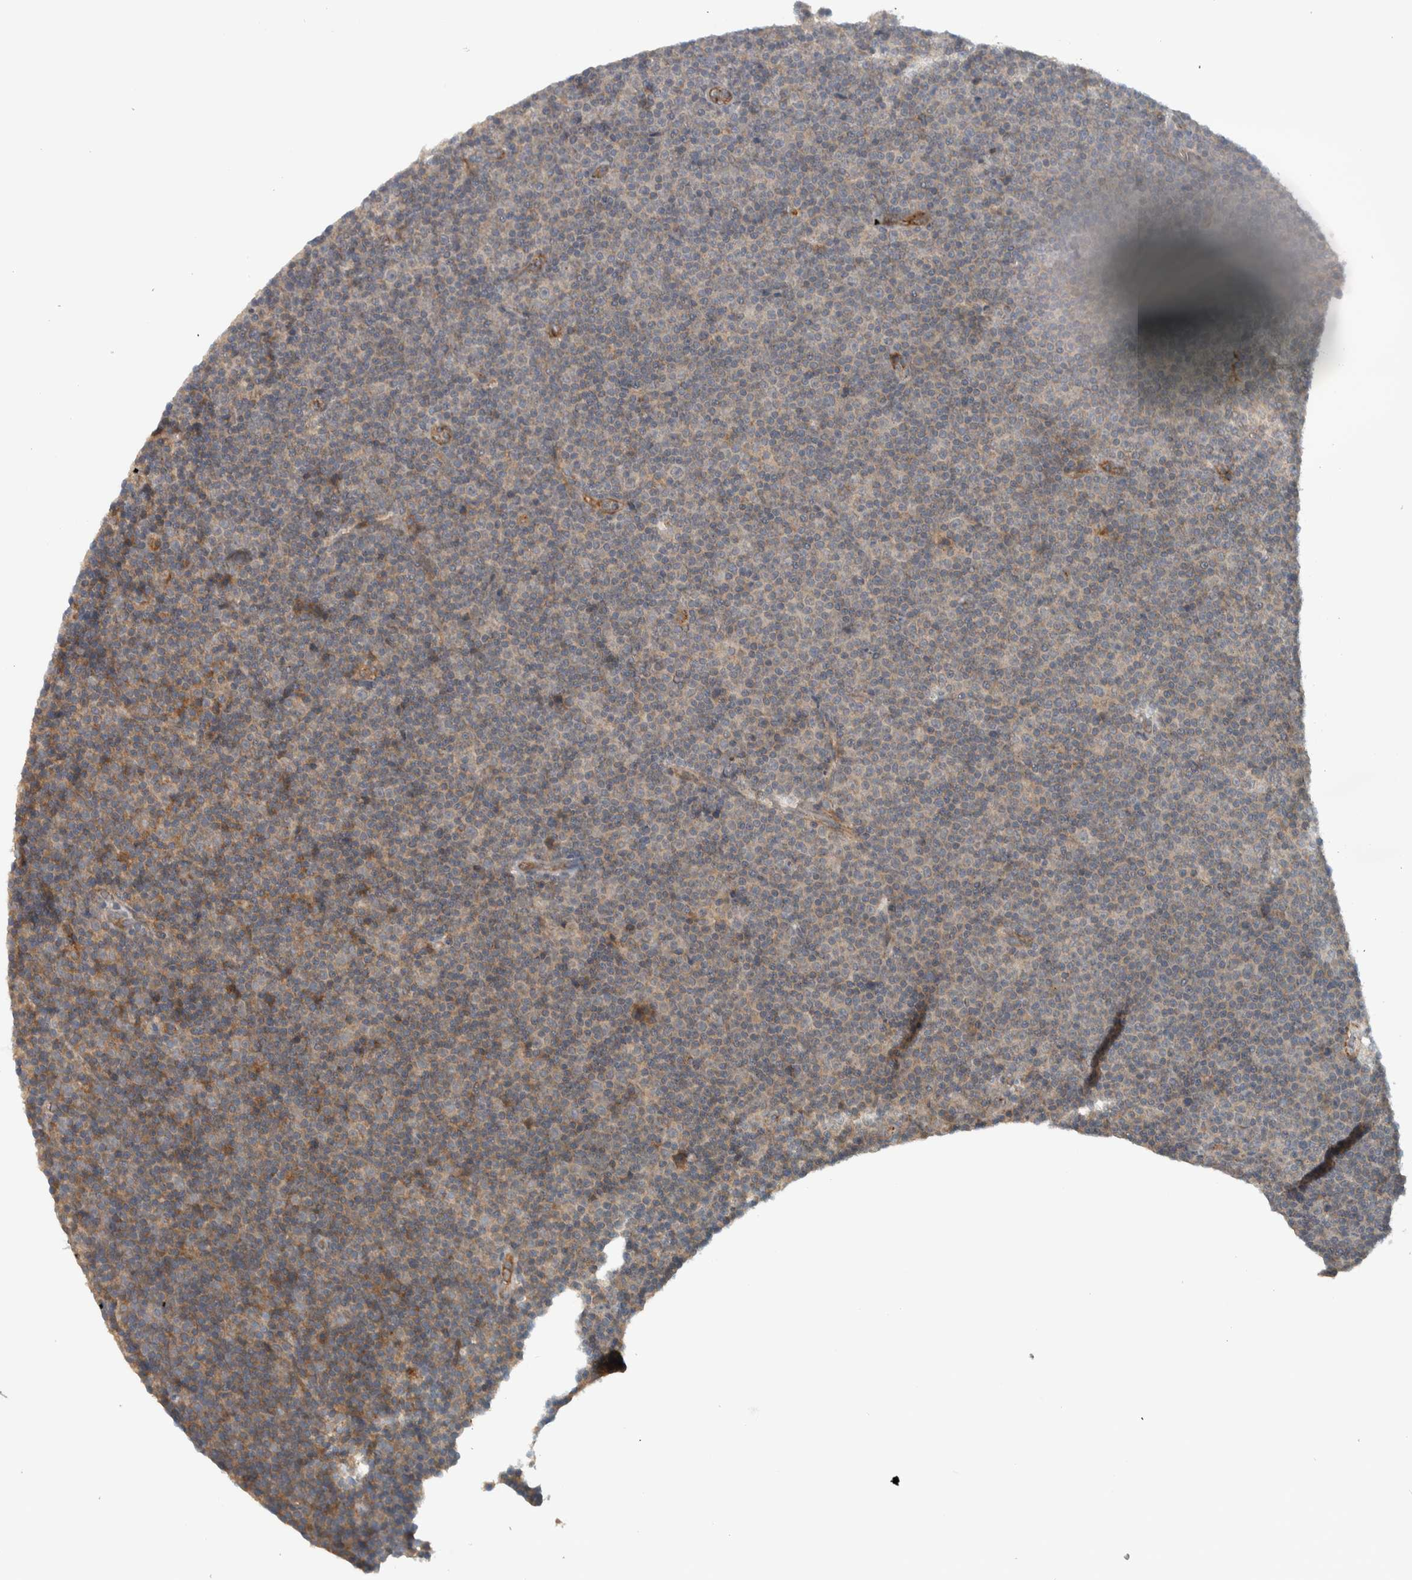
{"staining": {"intensity": "negative", "quantity": "none", "location": "none"}, "tissue": "lymphoma", "cell_type": "Tumor cells", "image_type": "cancer", "snomed": [{"axis": "morphology", "description": "Malignant lymphoma, non-Hodgkin's type, Low grade"}, {"axis": "topography", "description": "Lymph node"}], "caption": "The micrograph displays no significant positivity in tumor cells of lymphoma.", "gene": "LBHD1", "patient": {"sex": "female", "age": 67}}